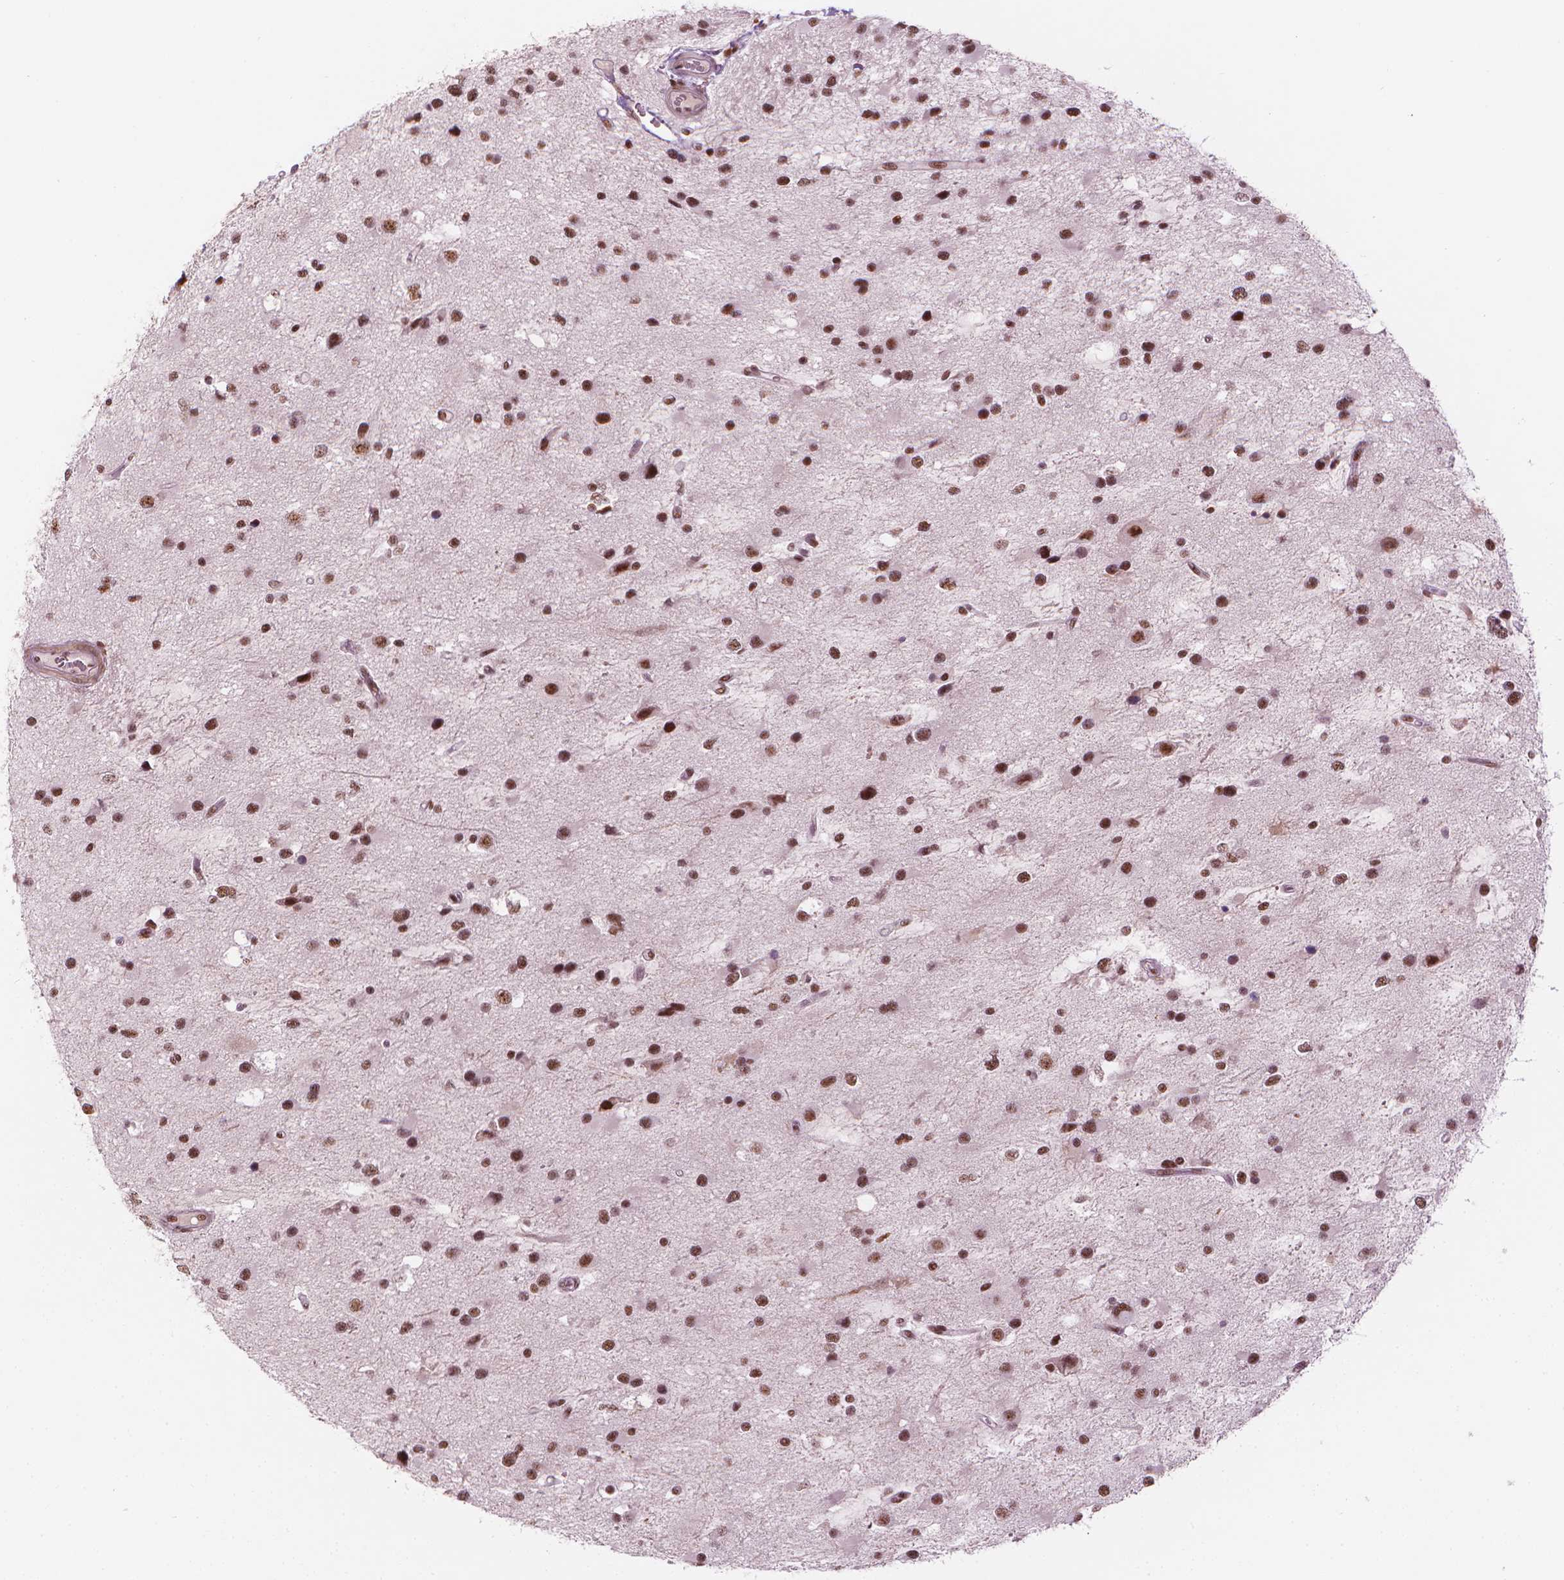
{"staining": {"intensity": "strong", "quantity": ">75%", "location": "nuclear"}, "tissue": "glioma", "cell_type": "Tumor cells", "image_type": "cancer", "snomed": [{"axis": "morphology", "description": "Glioma, malignant, Low grade"}, {"axis": "topography", "description": "Brain"}], "caption": "Low-grade glioma (malignant) was stained to show a protein in brown. There is high levels of strong nuclear expression in about >75% of tumor cells.", "gene": "ELF2", "patient": {"sex": "female", "age": 32}}